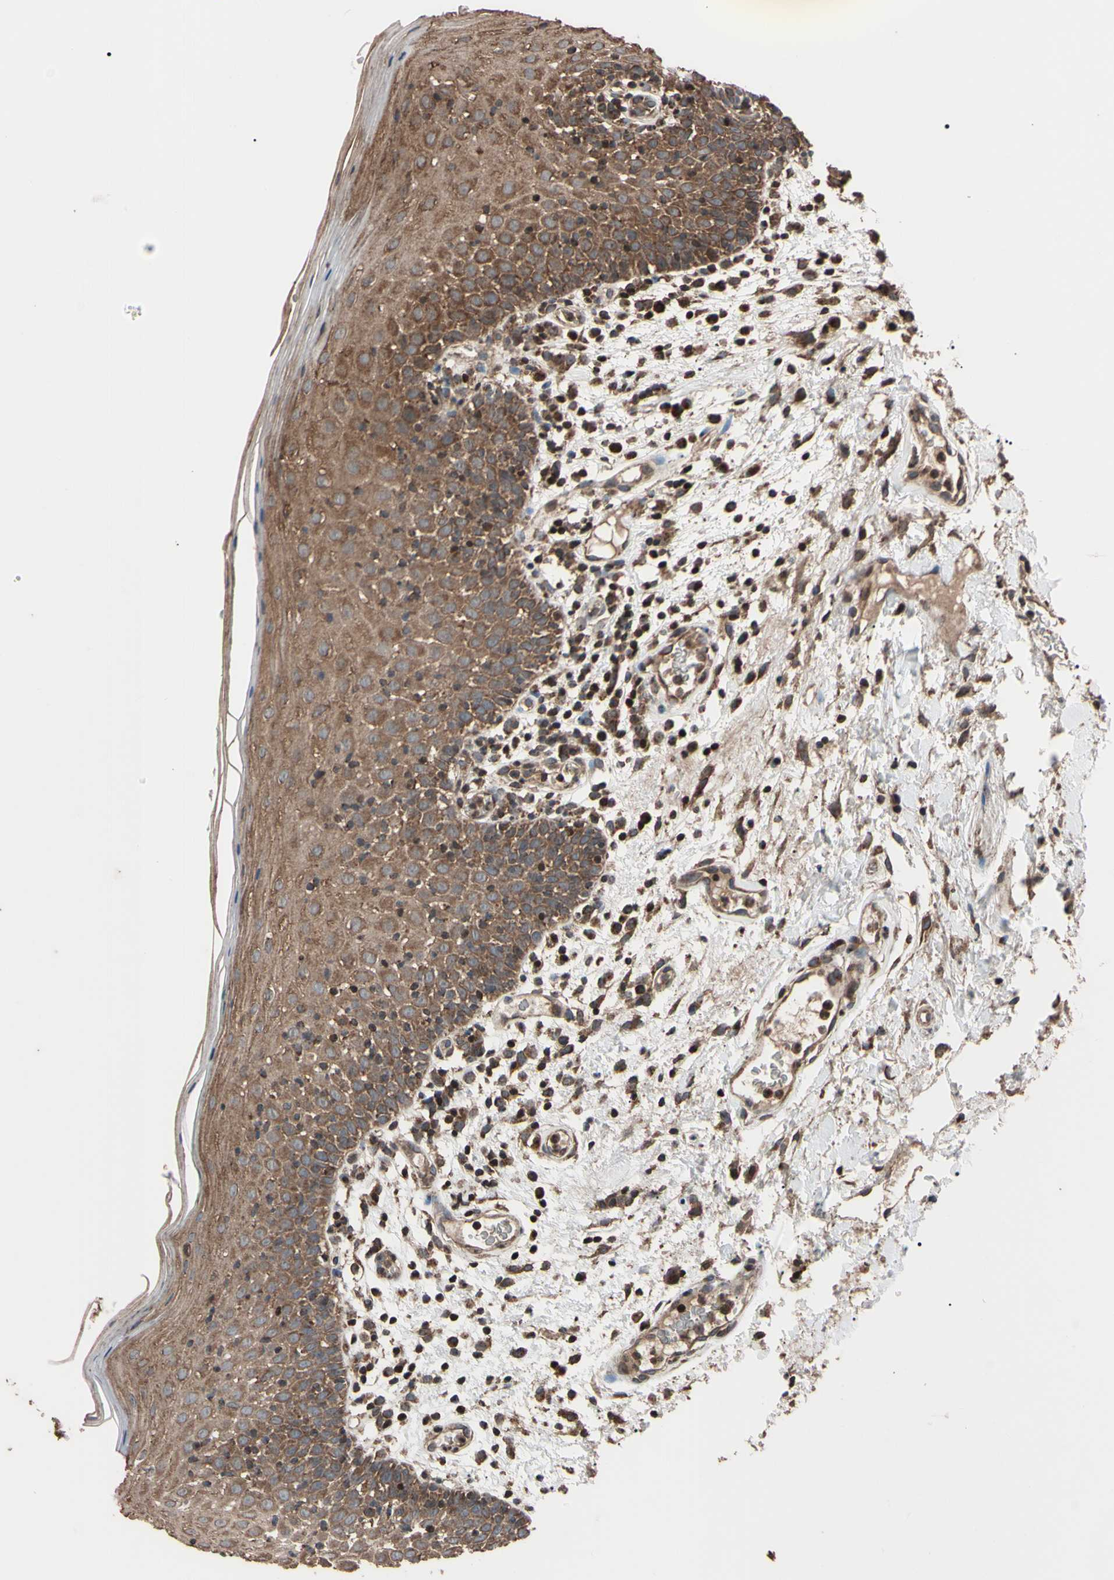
{"staining": {"intensity": "moderate", "quantity": "<25%", "location": "cytoplasmic/membranous"}, "tissue": "oral mucosa", "cell_type": "Squamous epithelial cells", "image_type": "normal", "snomed": [{"axis": "morphology", "description": "Normal tissue, NOS"}, {"axis": "morphology", "description": "Squamous cell carcinoma, NOS"}, {"axis": "topography", "description": "Skeletal muscle"}, {"axis": "topography", "description": "Oral tissue"}], "caption": "Protein expression analysis of unremarkable human oral mucosa reveals moderate cytoplasmic/membranous staining in approximately <25% of squamous epithelial cells. Using DAB (brown) and hematoxylin (blue) stains, captured at high magnification using brightfield microscopy.", "gene": "TNFRSF1A", "patient": {"sex": "male", "age": 71}}